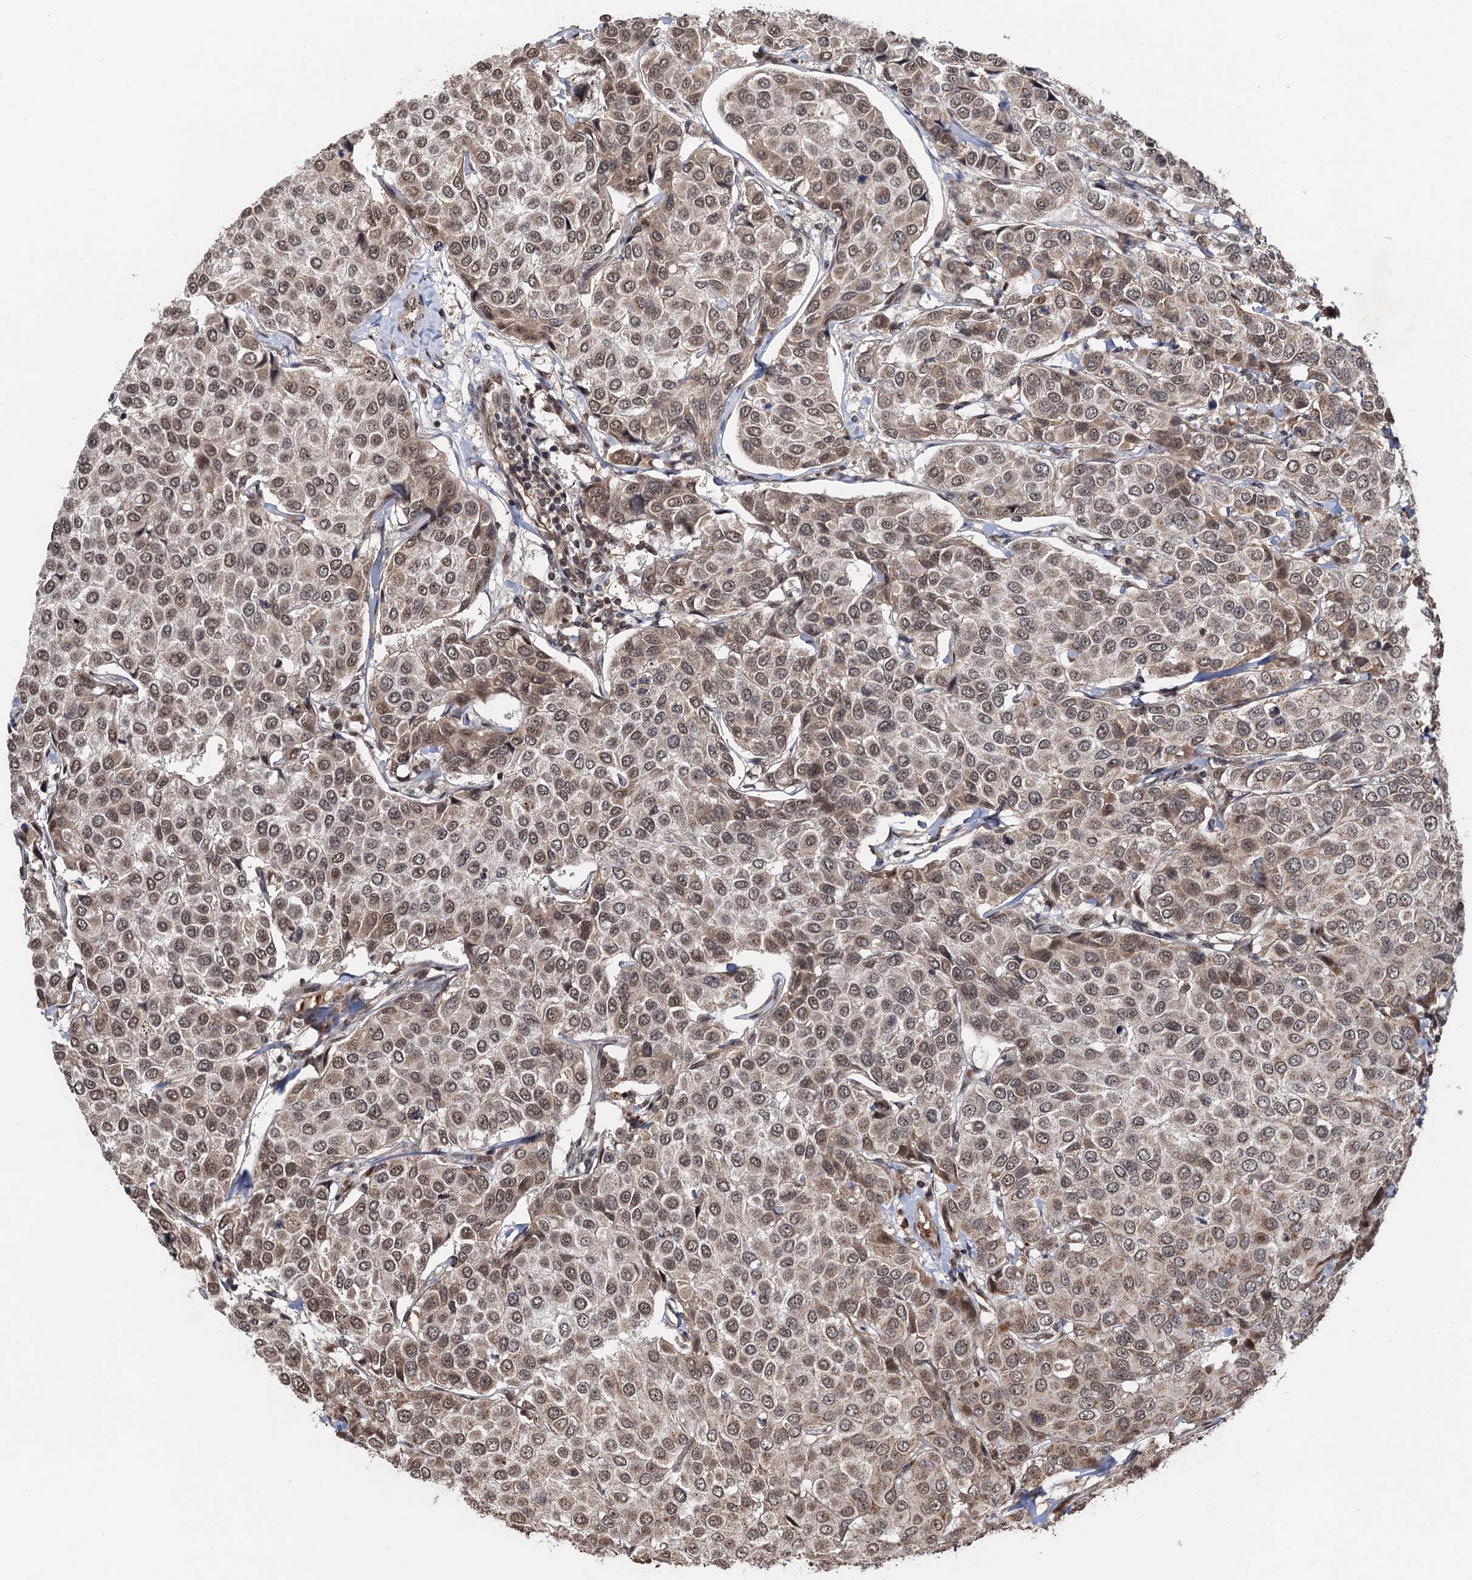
{"staining": {"intensity": "moderate", "quantity": ">75%", "location": "nuclear"}, "tissue": "breast cancer", "cell_type": "Tumor cells", "image_type": "cancer", "snomed": [{"axis": "morphology", "description": "Duct carcinoma"}, {"axis": "topography", "description": "Breast"}], "caption": "Immunohistochemistry of human breast cancer demonstrates medium levels of moderate nuclear positivity in about >75% of tumor cells. (Stains: DAB in brown, nuclei in blue, Microscopy: brightfield microscopy at high magnification).", "gene": "REP15", "patient": {"sex": "female", "age": 55}}